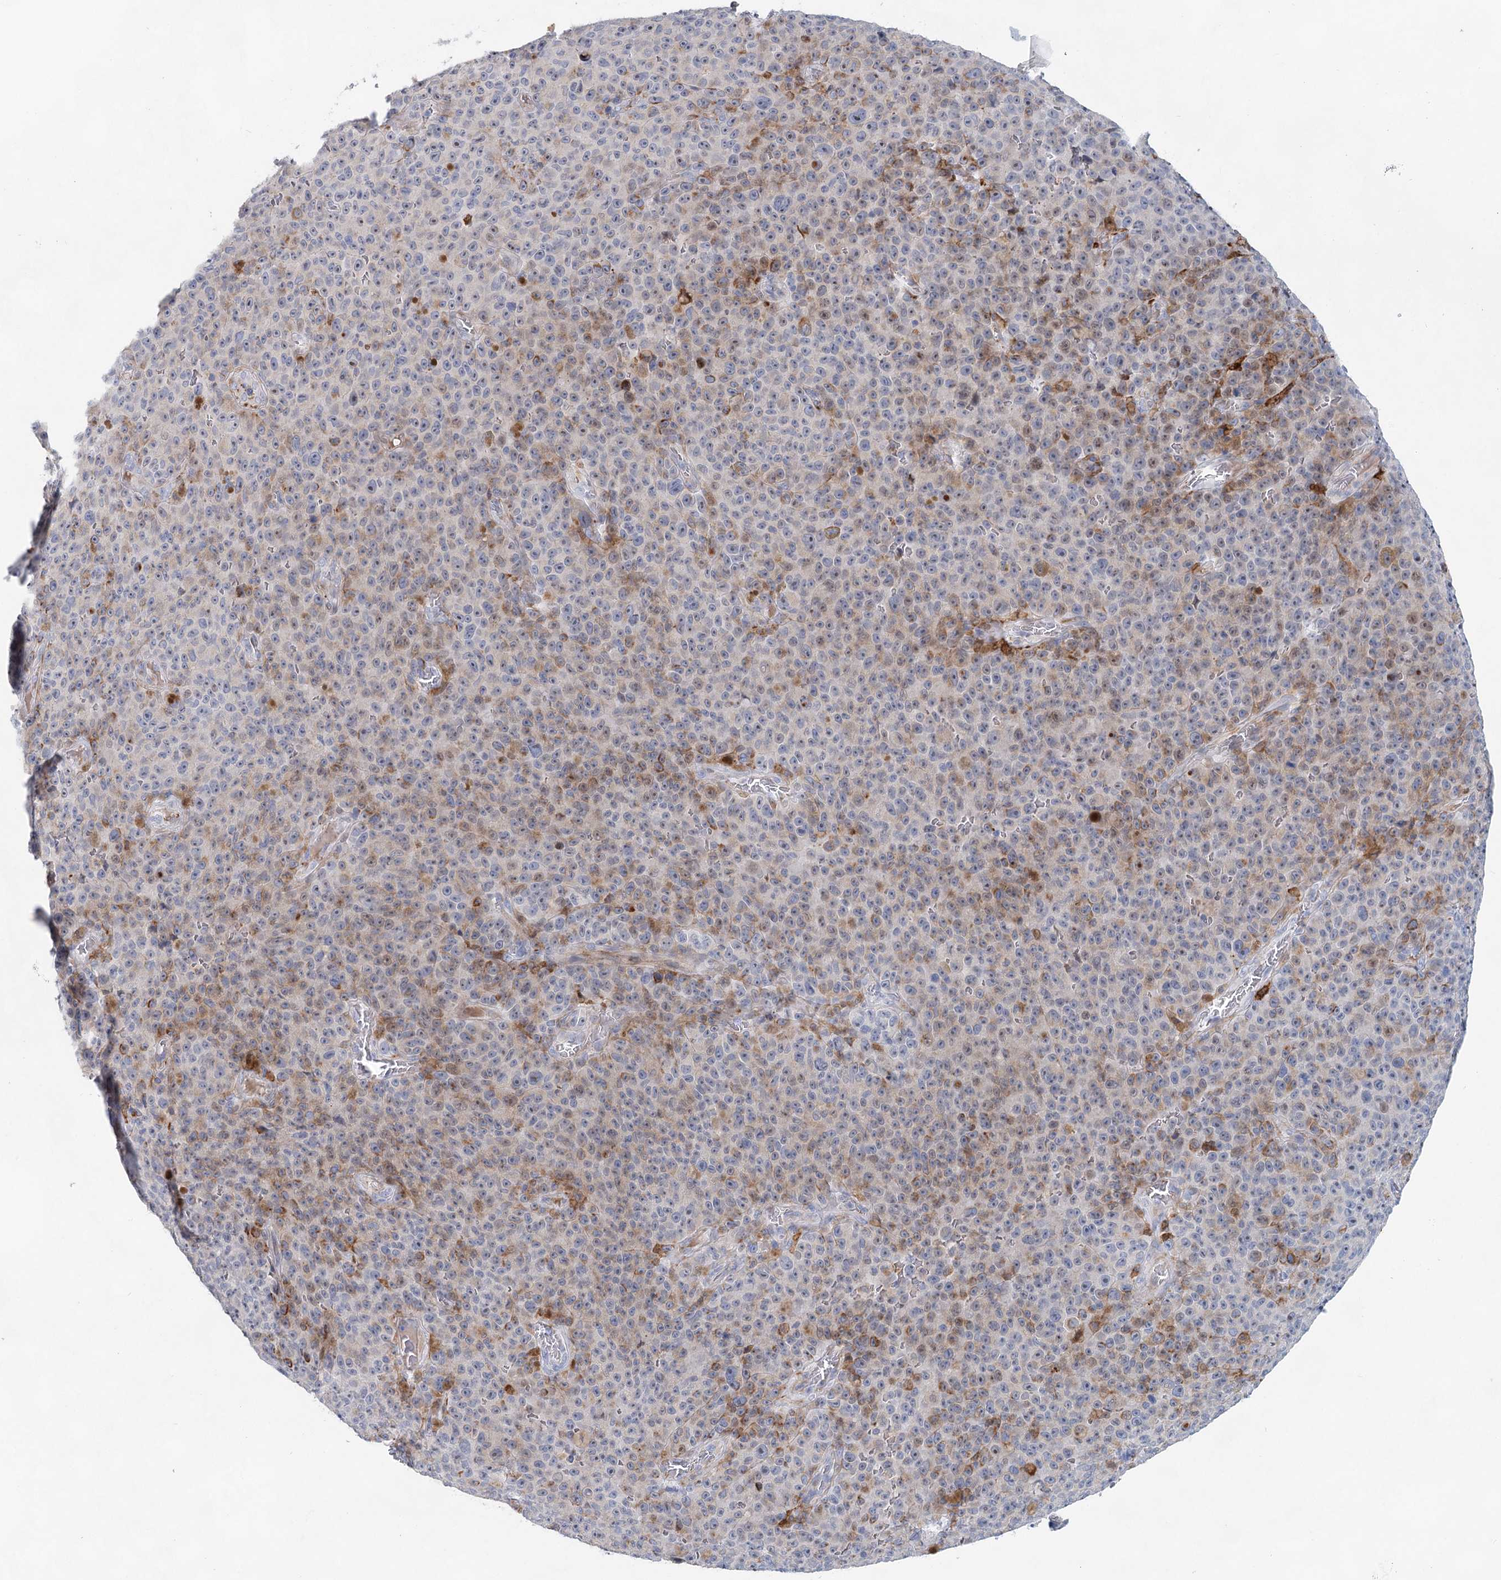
{"staining": {"intensity": "moderate", "quantity": "<25%", "location": "cytoplasmic/membranous"}, "tissue": "melanoma", "cell_type": "Tumor cells", "image_type": "cancer", "snomed": [{"axis": "morphology", "description": "Malignant melanoma, NOS"}, {"axis": "topography", "description": "Skin"}], "caption": "Tumor cells reveal moderate cytoplasmic/membranous staining in approximately <25% of cells in malignant melanoma. (DAB IHC with brightfield microscopy, high magnification).", "gene": "SLC19A3", "patient": {"sex": "female", "age": 82}}